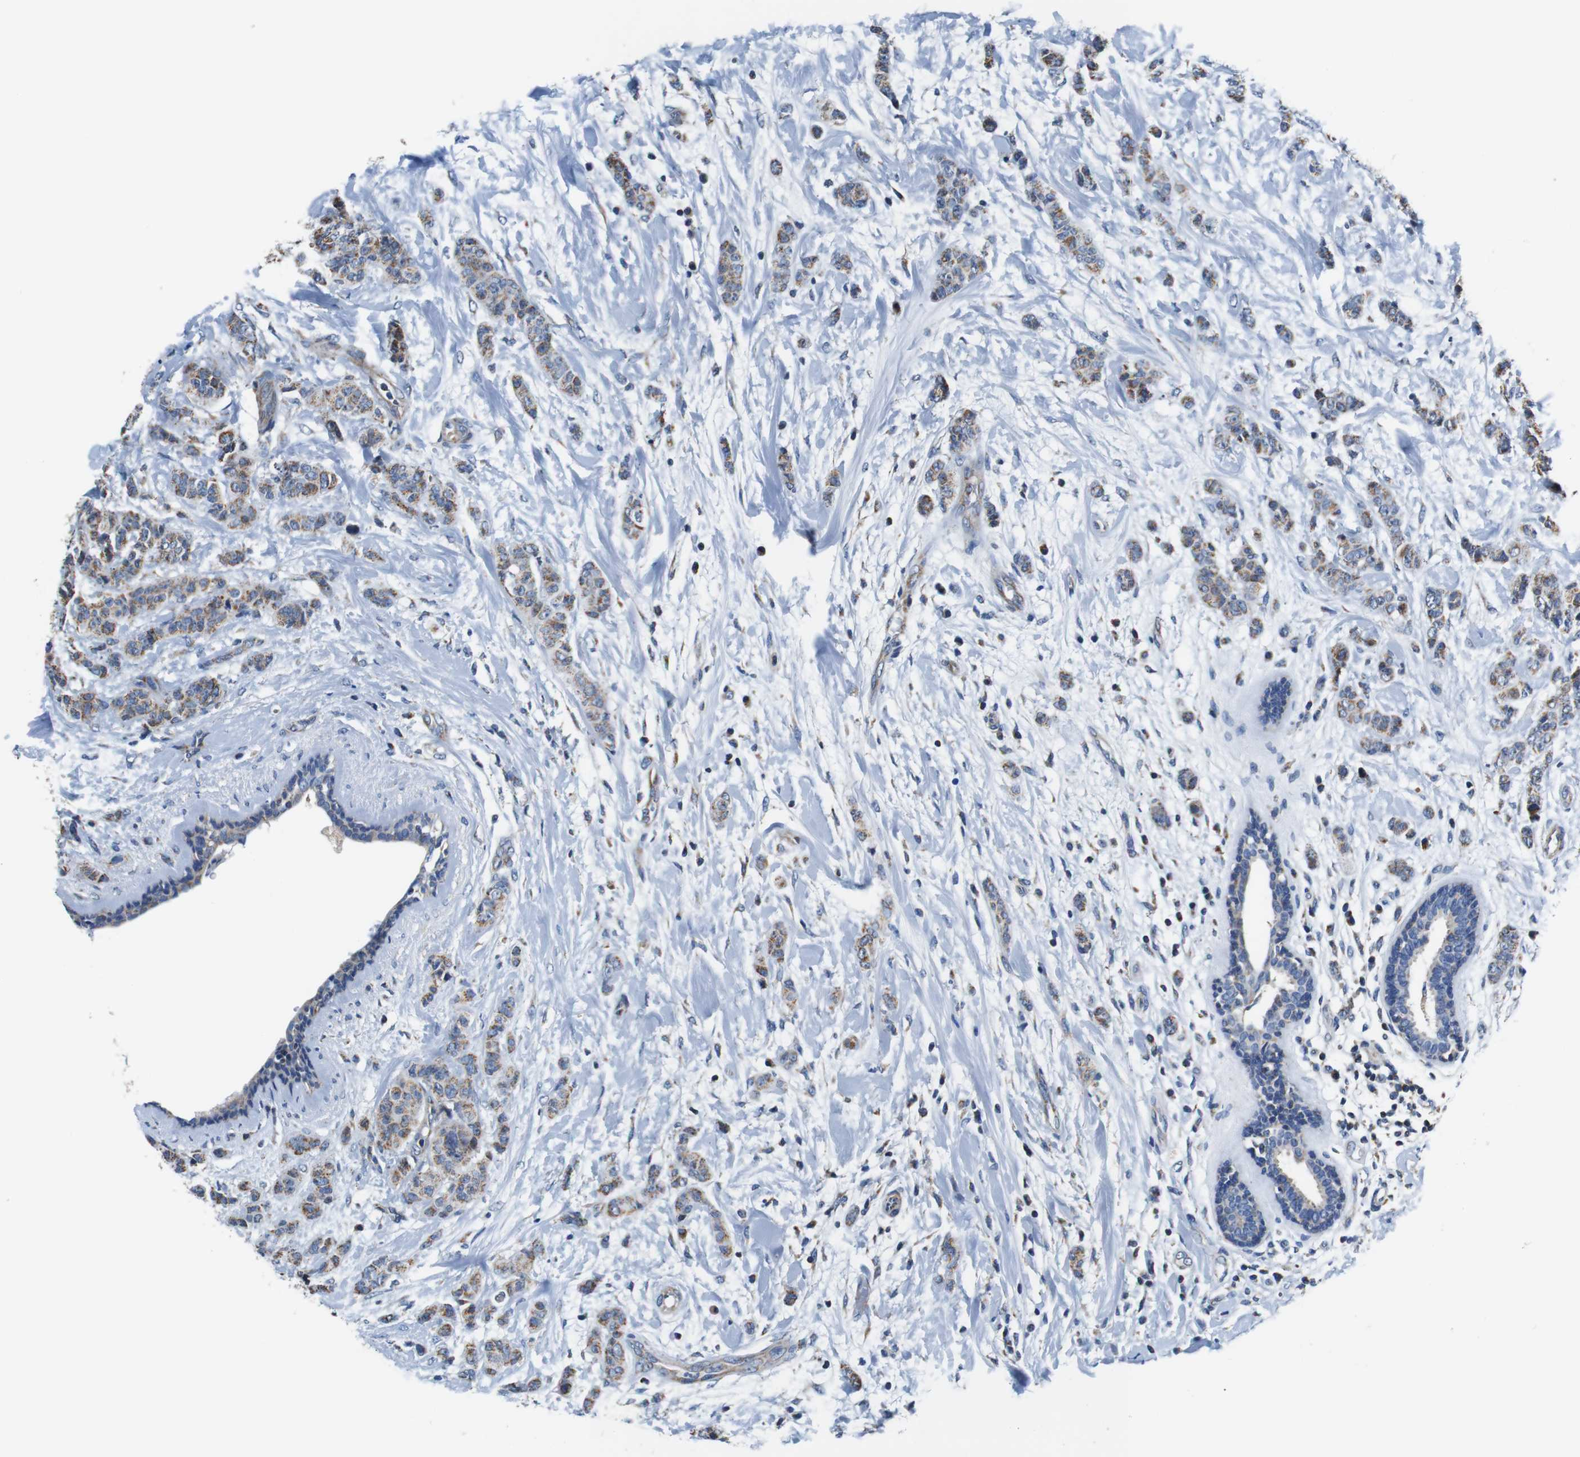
{"staining": {"intensity": "moderate", "quantity": ">75%", "location": "cytoplasmic/membranous"}, "tissue": "breast cancer", "cell_type": "Tumor cells", "image_type": "cancer", "snomed": [{"axis": "morphology", "description": "Normal tissue, NOS"}, {"axis": "morphology", "description": "Duct carcinoma"}, {"axis": "topography", "description": "Breast"}], "caption": "Human breast cancer (invasive ductal carcinoma) stained with a brown dye reveals moderate cytoplasmic/membranous positive expression in about >75% of tumor cells.", "gene": "LRP4", "patient": {"sex": "female", "age": 40}}